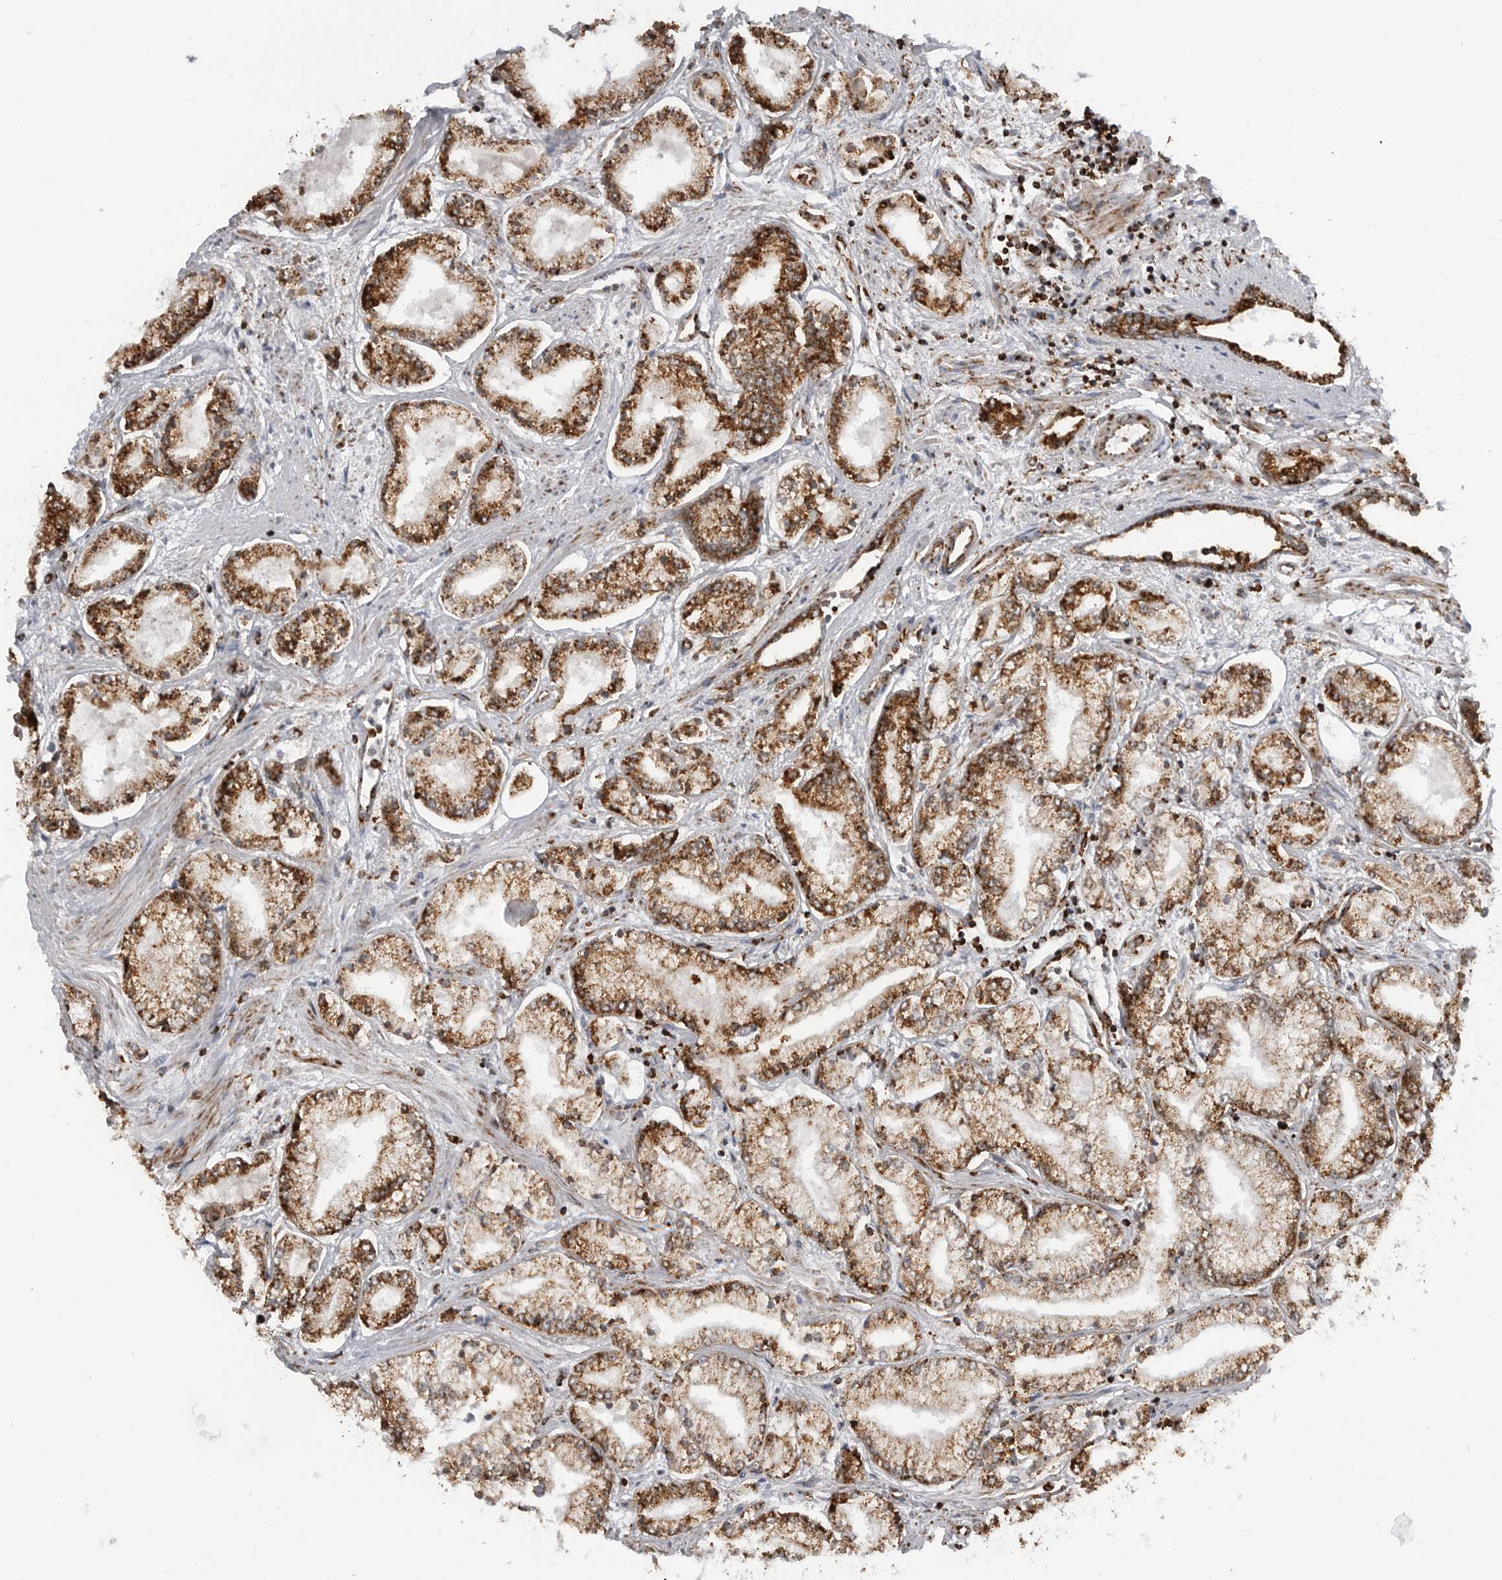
{"staining": {"intensity": "strong", "quantity": ">75%", "location": "cytoplasmic/membranous"}, "tissue": "prostate cancer", "cell_type": "Tumor cells", "image_type": "cancer", "snomed": [{"axis": "morphology", "description": "Adenocarcinoma, Low grade"}, {"axis": "topography", "description": "Prostate"}], "caption": "Protein expression by immunohistochemistry demonstrates strong cytoplasmic/membranous expression in about >75% of tumor cells in low-grade adenocarcinoma (prostate). Using DAB (brown) and hematoxylin (blue) stains, captured at high magnification using brightfield microscopy.", "gene": "COX5A", "patient": {"sex": "male", "age": 52}}